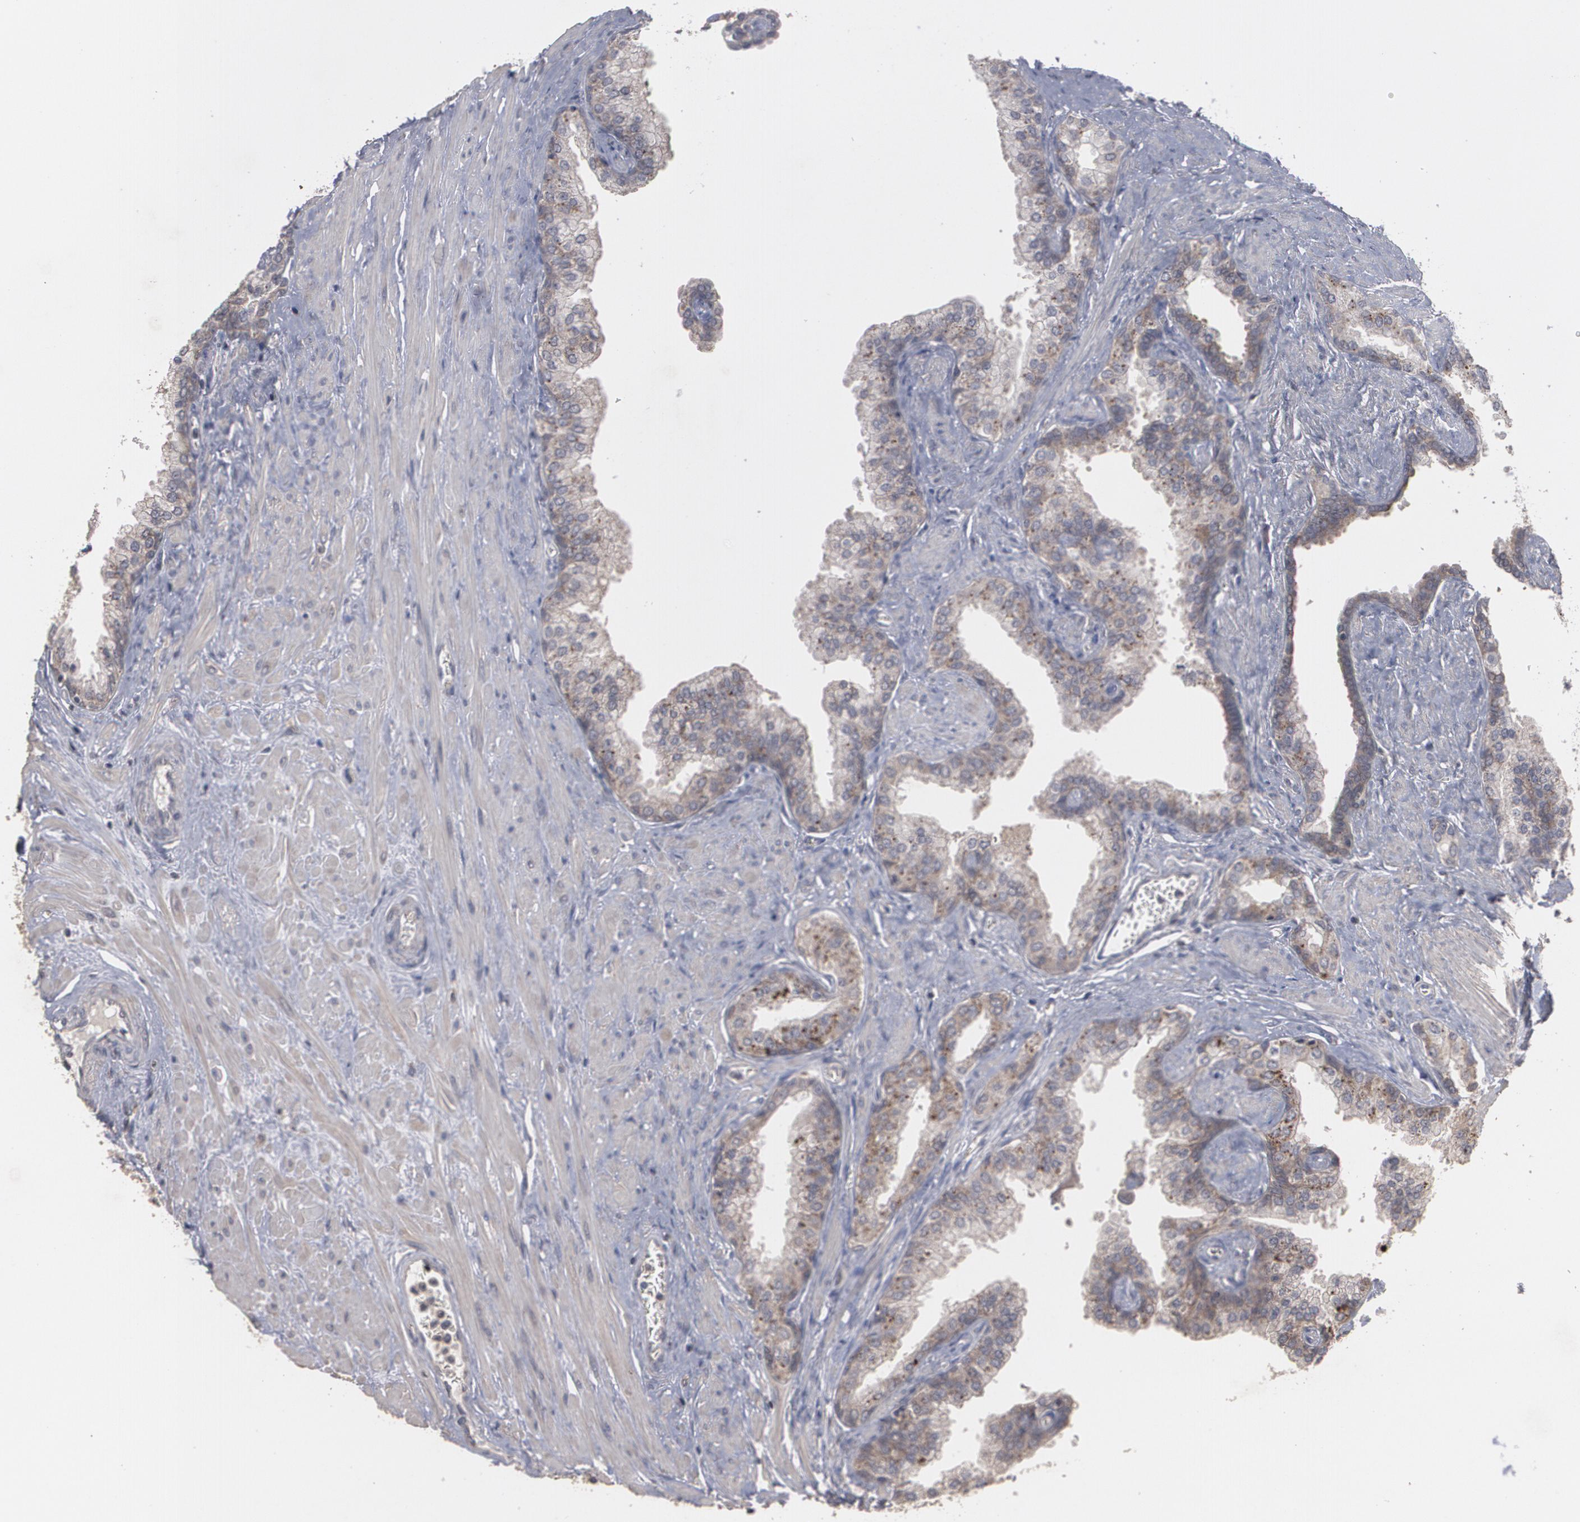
{"staining": {"intensity": "weak", "quantity": ">75%", "location": "cytoplasmic/membranous"}, "tissue": "prostate", "cell_type": "Glandular cells", "image_type": "normal", "snomed": [{"axis": "morphology", "description": "Normal tissue, NOS"}, {"axis": "topography", "description": "Prostate"}], "caption": "Prostate stained with a brown dye demonstrates weak cytoplasmic/membranous positive staining in about >75% of glandular cells.", "gene": "ARF6", "patient": {"sex": "male", "age": 60}}